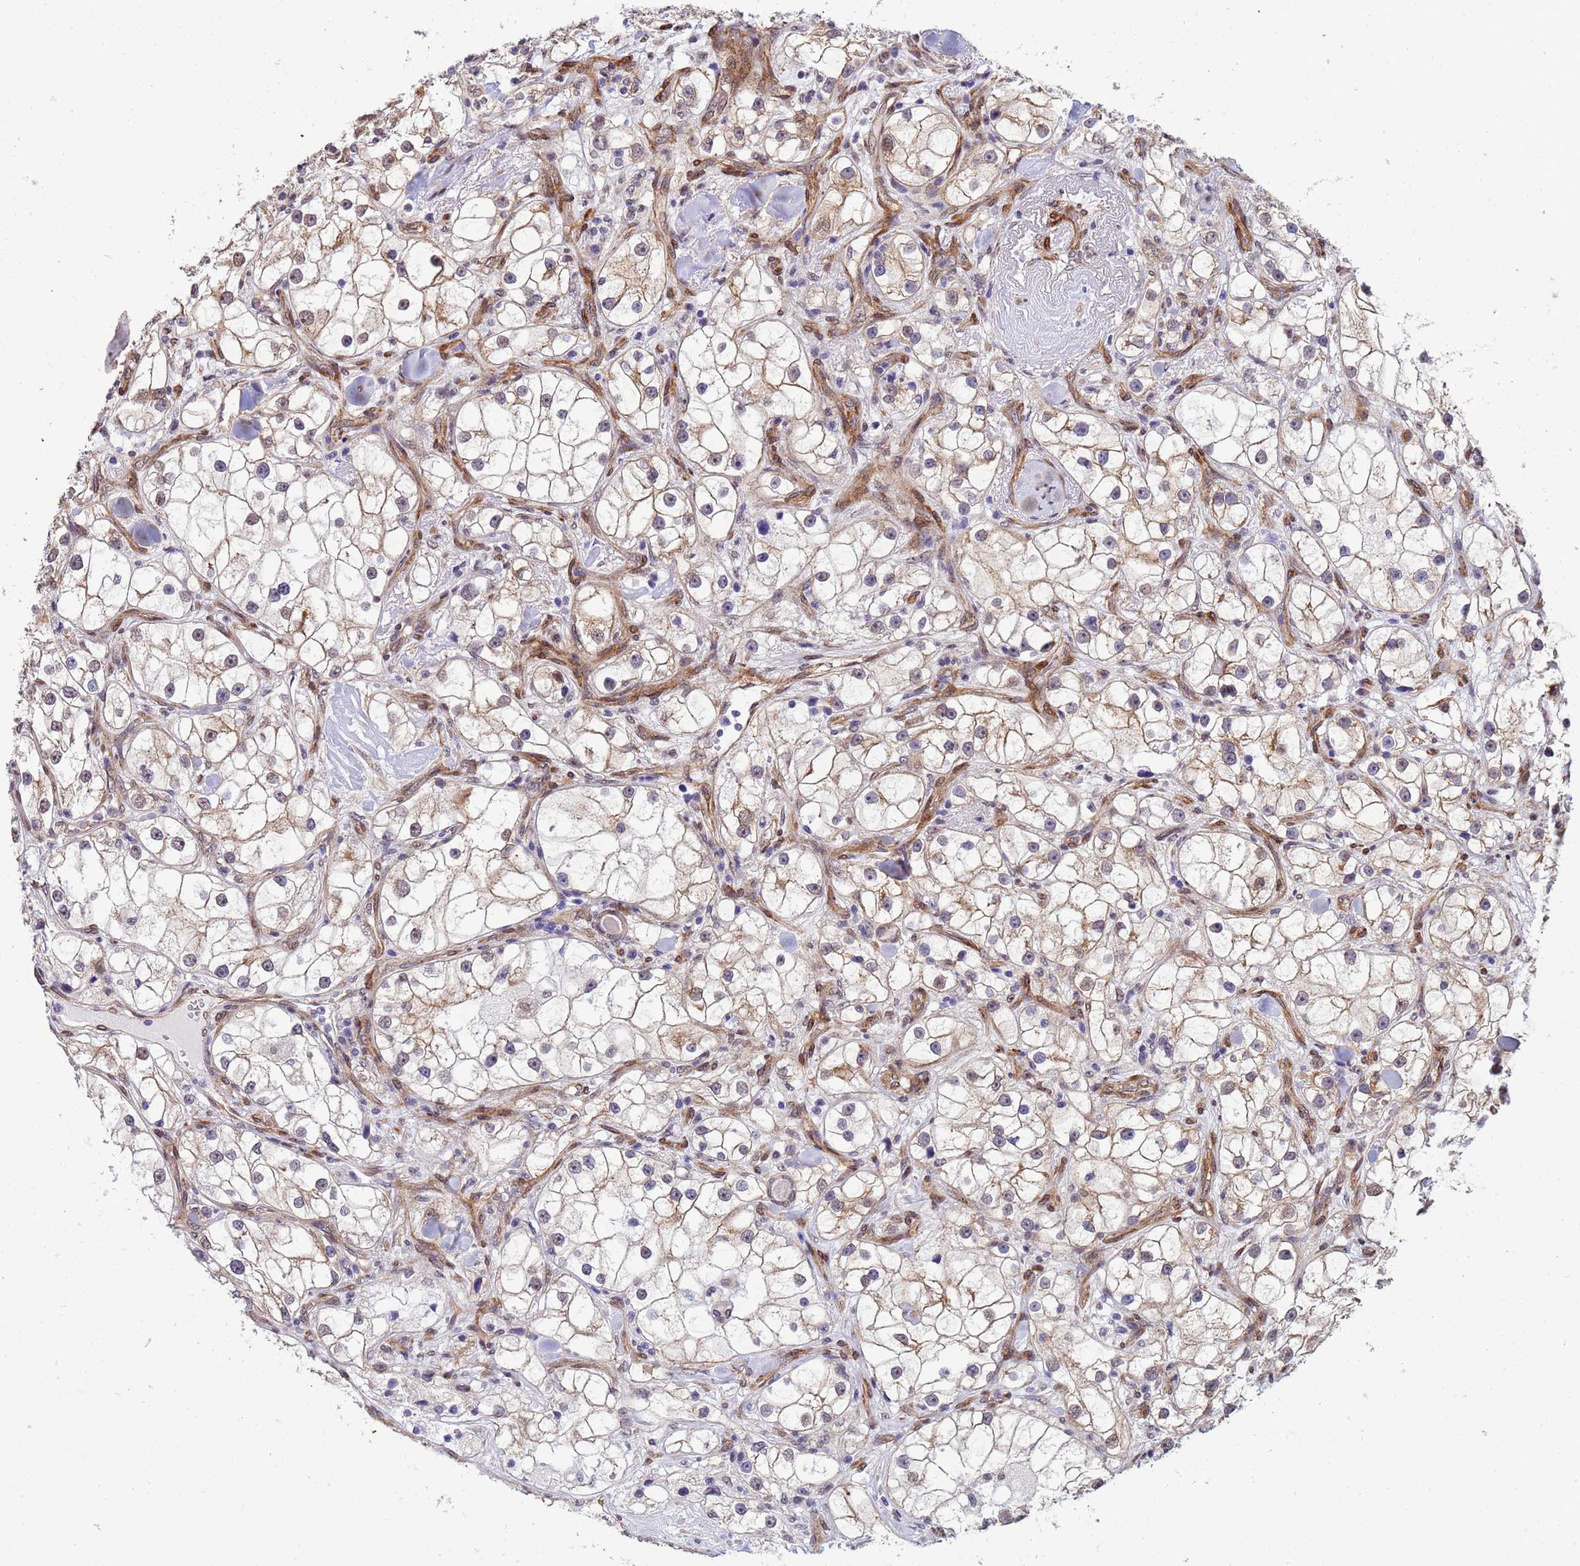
{"staining": {"intensity": "weak", "quantity": ">75%", "location": "cytoplasmic/membranous"}, "tissue": "renal cancer", "cell_type": "Tumor cells", "image_type": "cancer", "snomed": [{"axis": "morphology", "description": "Adenocarcinoma, NOS"}, {"axis": "topography", "description": "Kidney"}], "caption": "Human renal cancer stained for a protein (brown) demonstrates weak cytoplasmic/membranous positive expression in approximately >75% of tumor cells.", "gene": "TRIP6", "patient": {"sex": "male", "age": 77}}